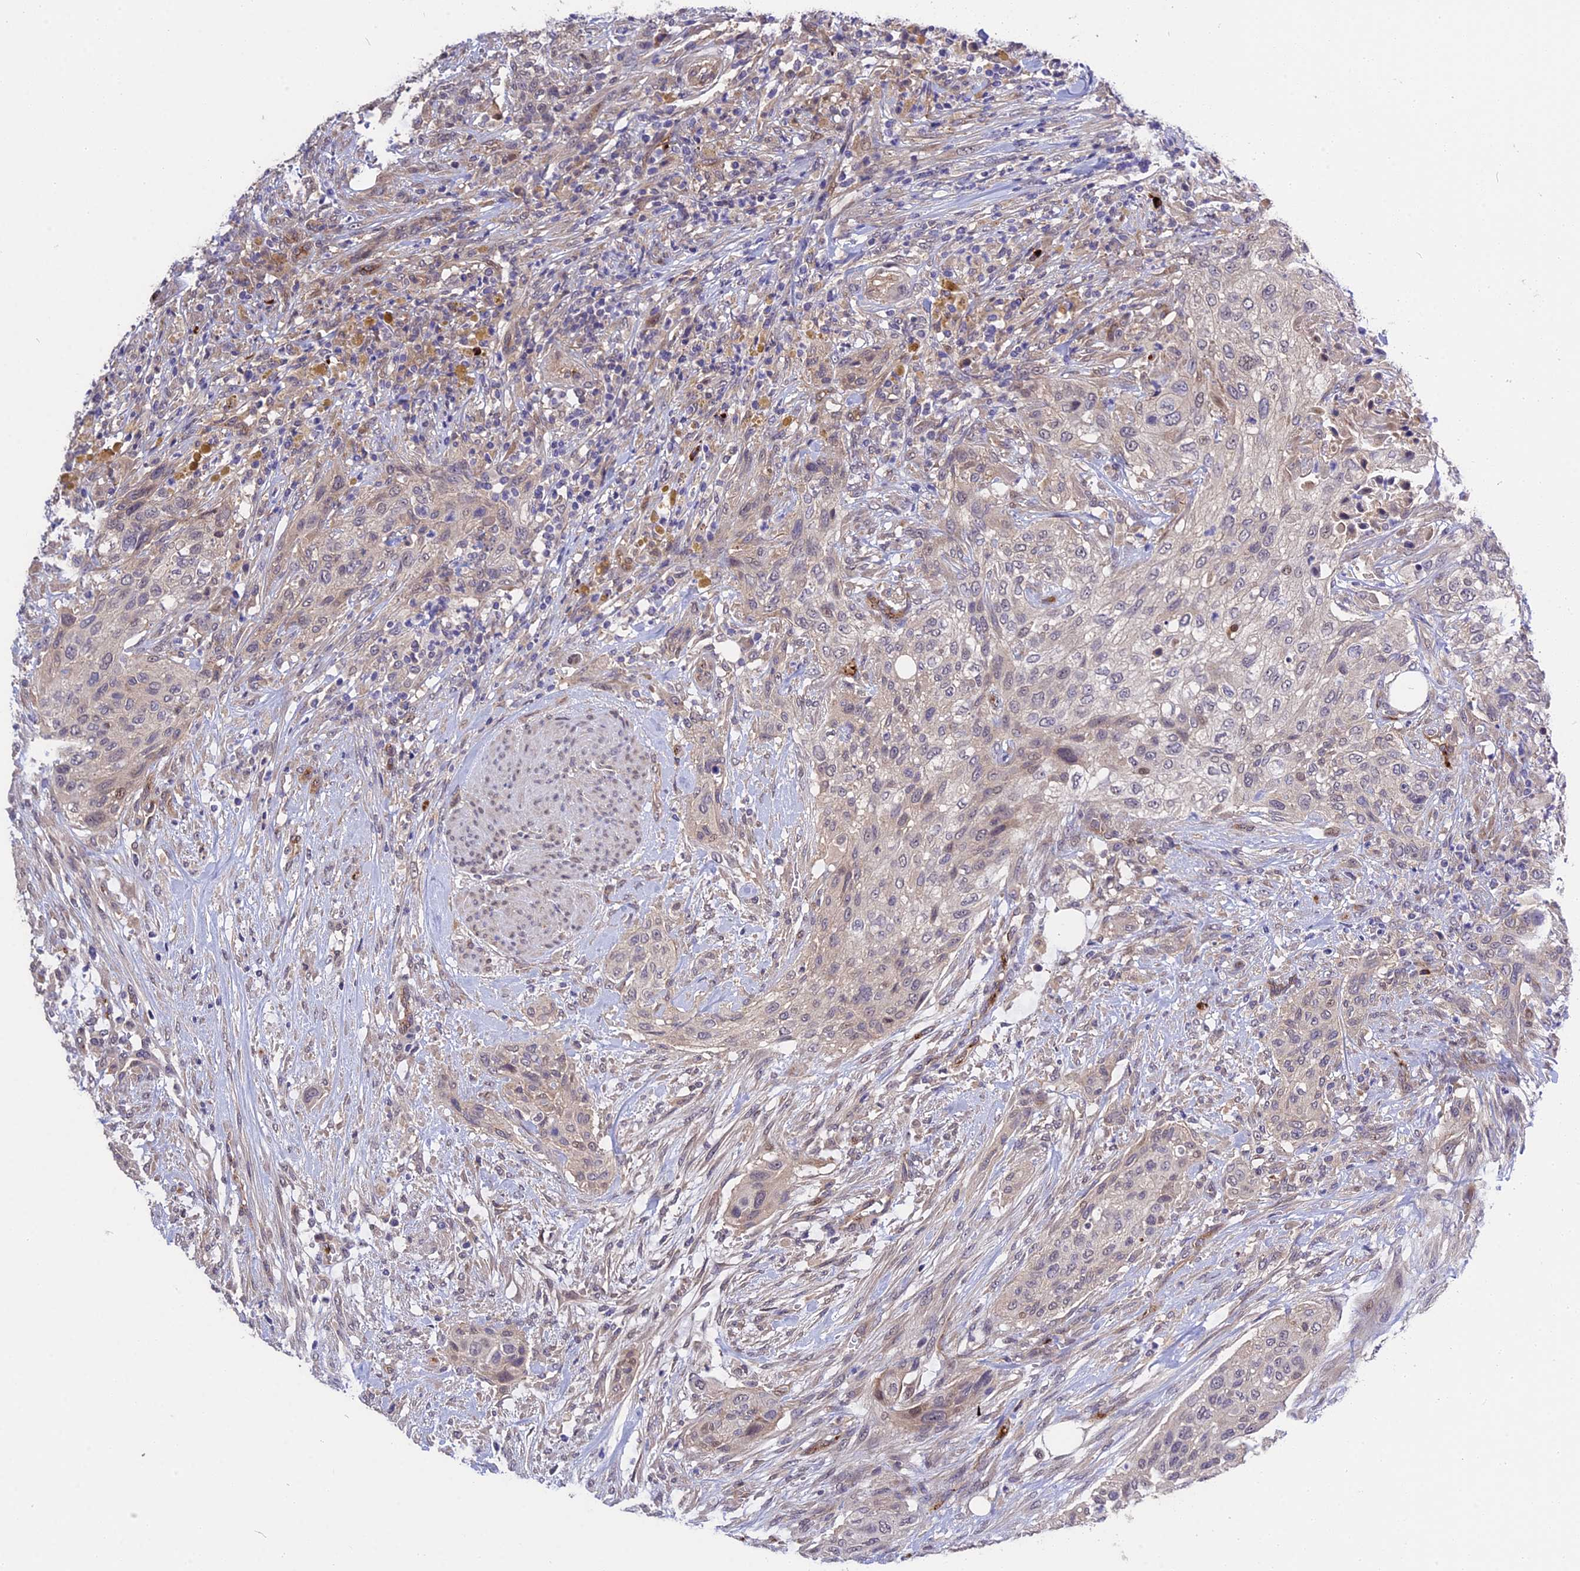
{"staining": {"intensity": "negative", "quantity": "none", "location": "none"}, "tissue": "urothelial cancer", "cell_type": "Tumor cells", "image_type": "cancer", "snomed": [{"axis": "morphology", "description": "Urothelial carcinoma, High grade"}, {"axis": "topography", "description": "Urinary bladder"}], "caption": "High magnification brightfield microscopy of urothelial carcinoma (high-grade) stained with DAB (3,3'-diaminobenzidine) (brown) and counterstained with hematoxylin (blue): tumor cells show no significant staining.", "gene": "MFSD2A", "patient": {"sex": "male", "age": 35}}